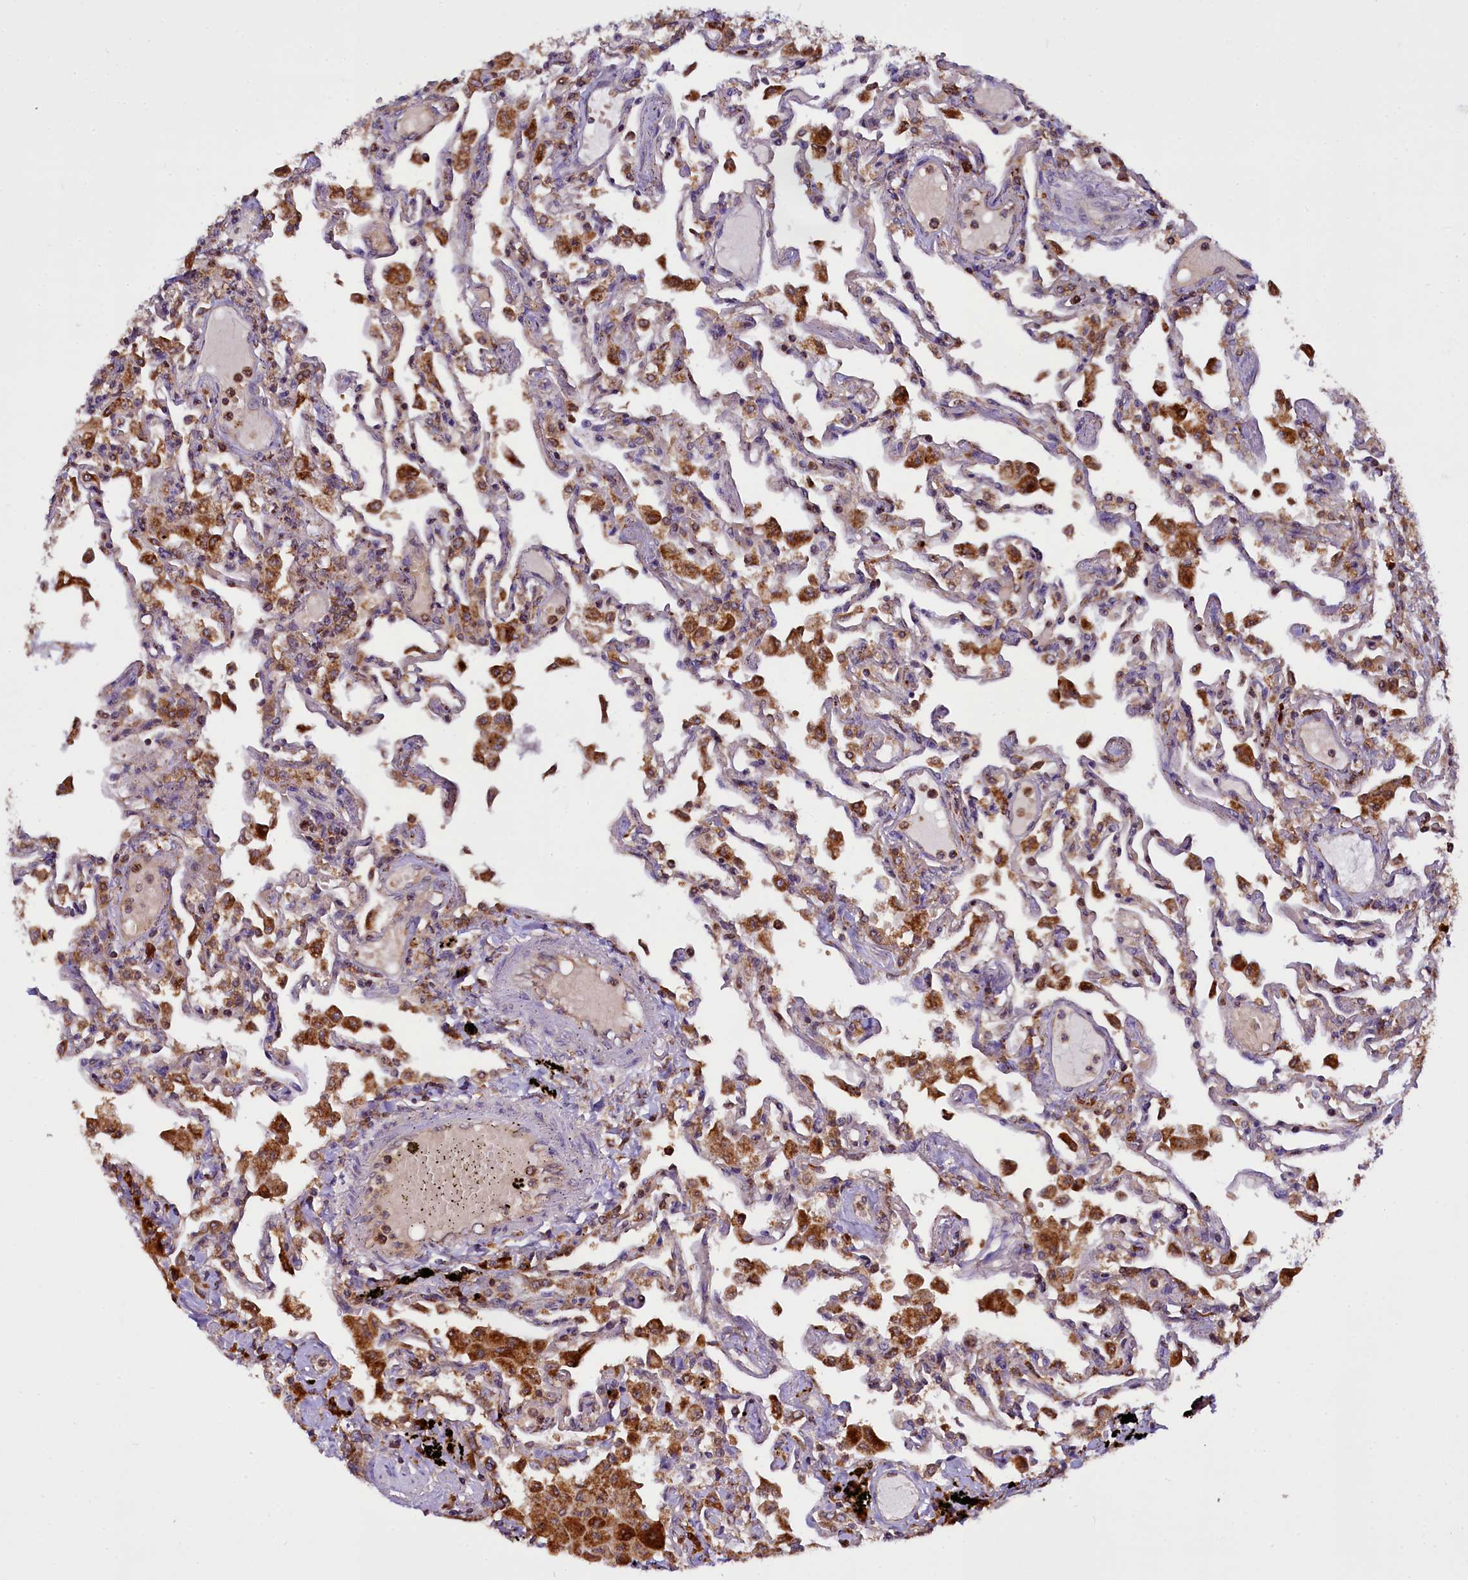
{"staining": {"intensity": "moderate", "quantity": "25%-75%", "location": "cytoplasmic/membranous"}, "tissue": "lung", "cell_type": "Alveolar cells", "image_type": "normal", "snomed": [{"axis": "morphology", "description": "Normal tissue, NOS"}, {"axis": "topography", "description": "Bronchus"}, {"axis": "topography", "description": "Lung"}], "caption": "A photomicrograph showing moderate cytoplasmic/membranous staining in about 25%-75% of alveolar cells in benign lung, as visualized by brown immunohistochemical staining.", "gene": "UFM1", "patient": {"sex": "female", "age": 49}}